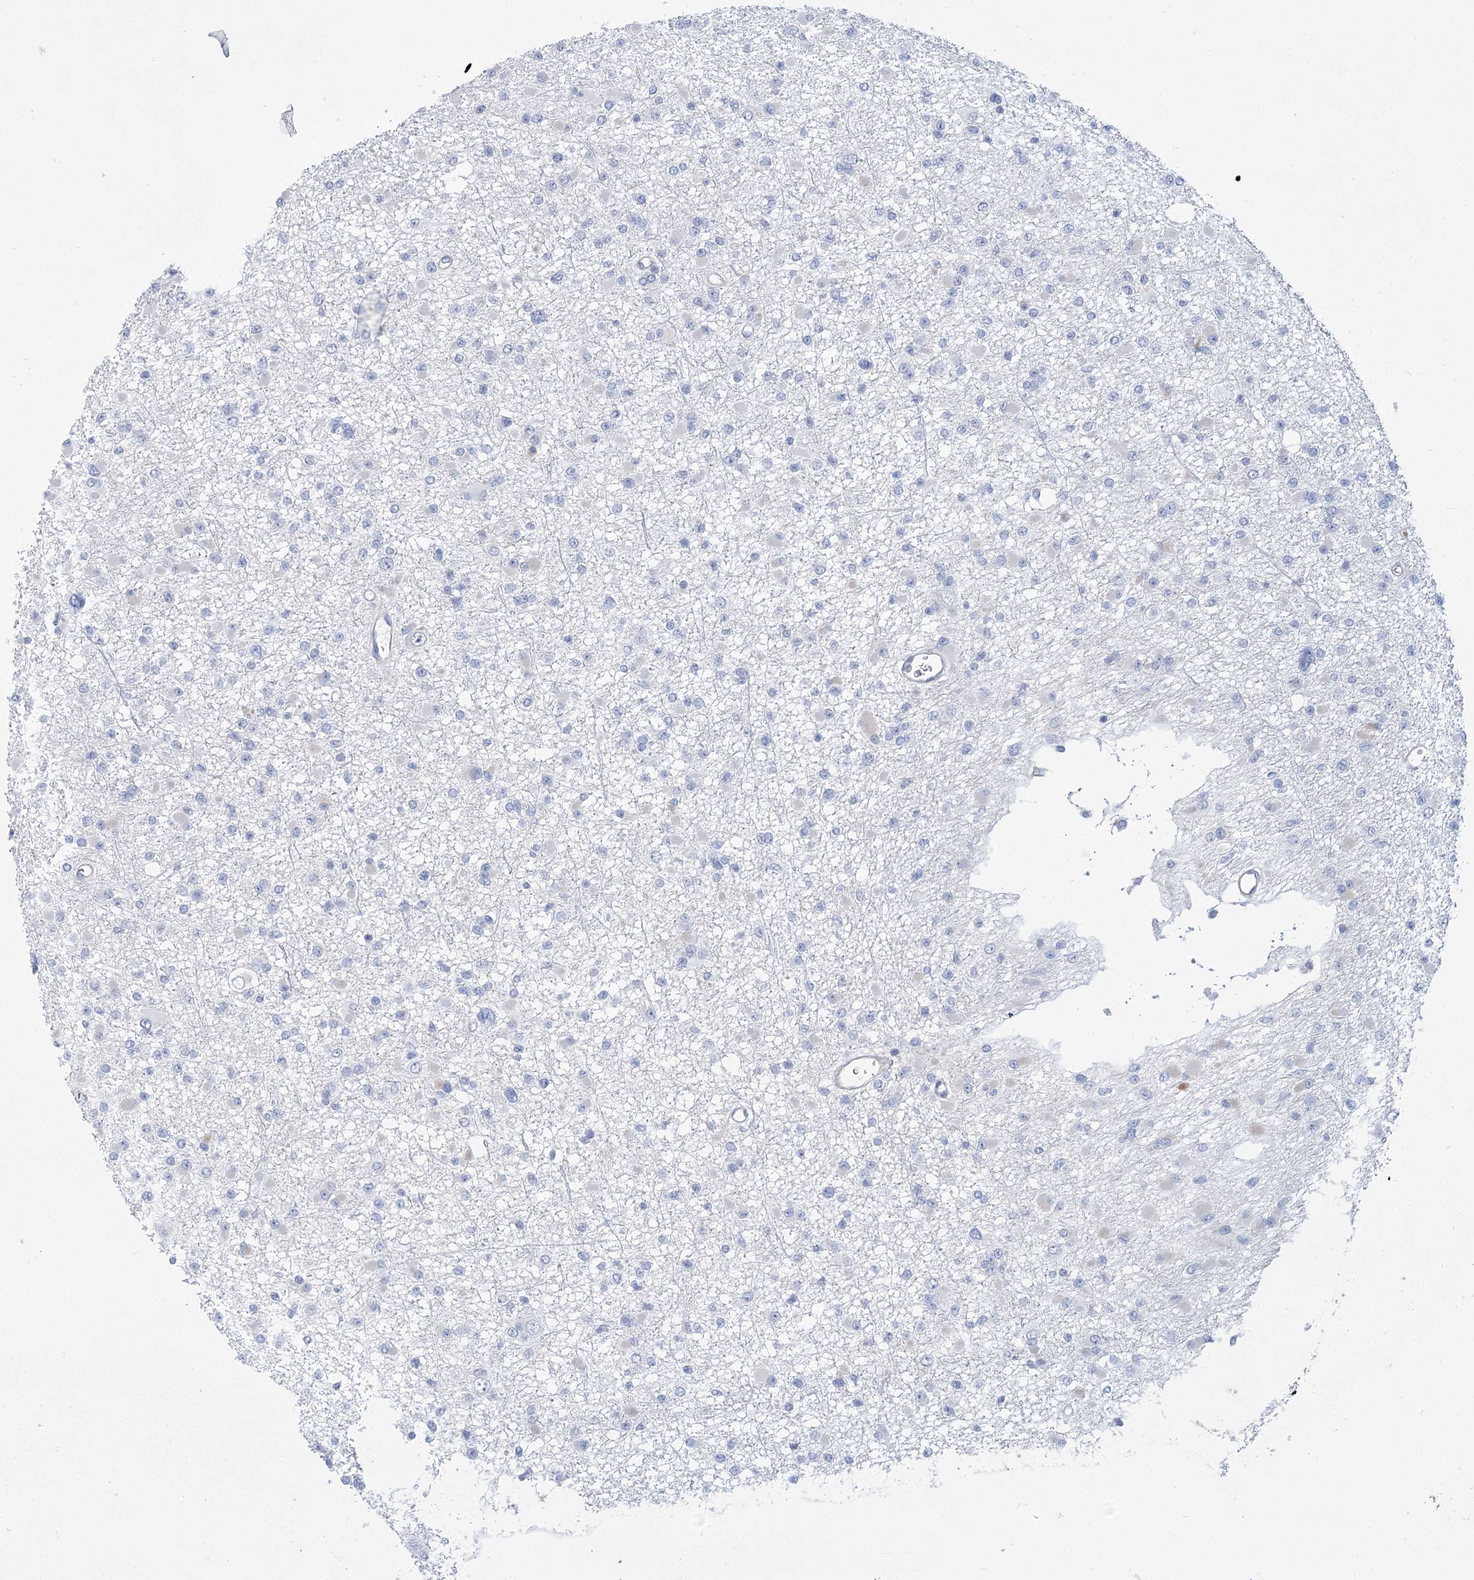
{"staining": {"intensity": "negative", "quantity": "none", "location": "none"}, "tissue": "glioma", "cell_type": "Tumor cells", "image_type": "cancer", "snomed": [{"axis": "morphology", "description": "Glioma, malignant, Low grade"}, {"axis": "topography", "description": "Brain"}], "caption": "High magnification brightfield microscopy of malignant glioma (low-grade) stained with DAB (brown) and counterstained with hematoxylin (blue): tumor cells show no significant positivity. (DAB (3,3'-diaminobenzidine) IHC visualized using brightfield microscopy, high magnification).", "gene": "THAP6", "patient": {"sex": "female", "age": 22}}